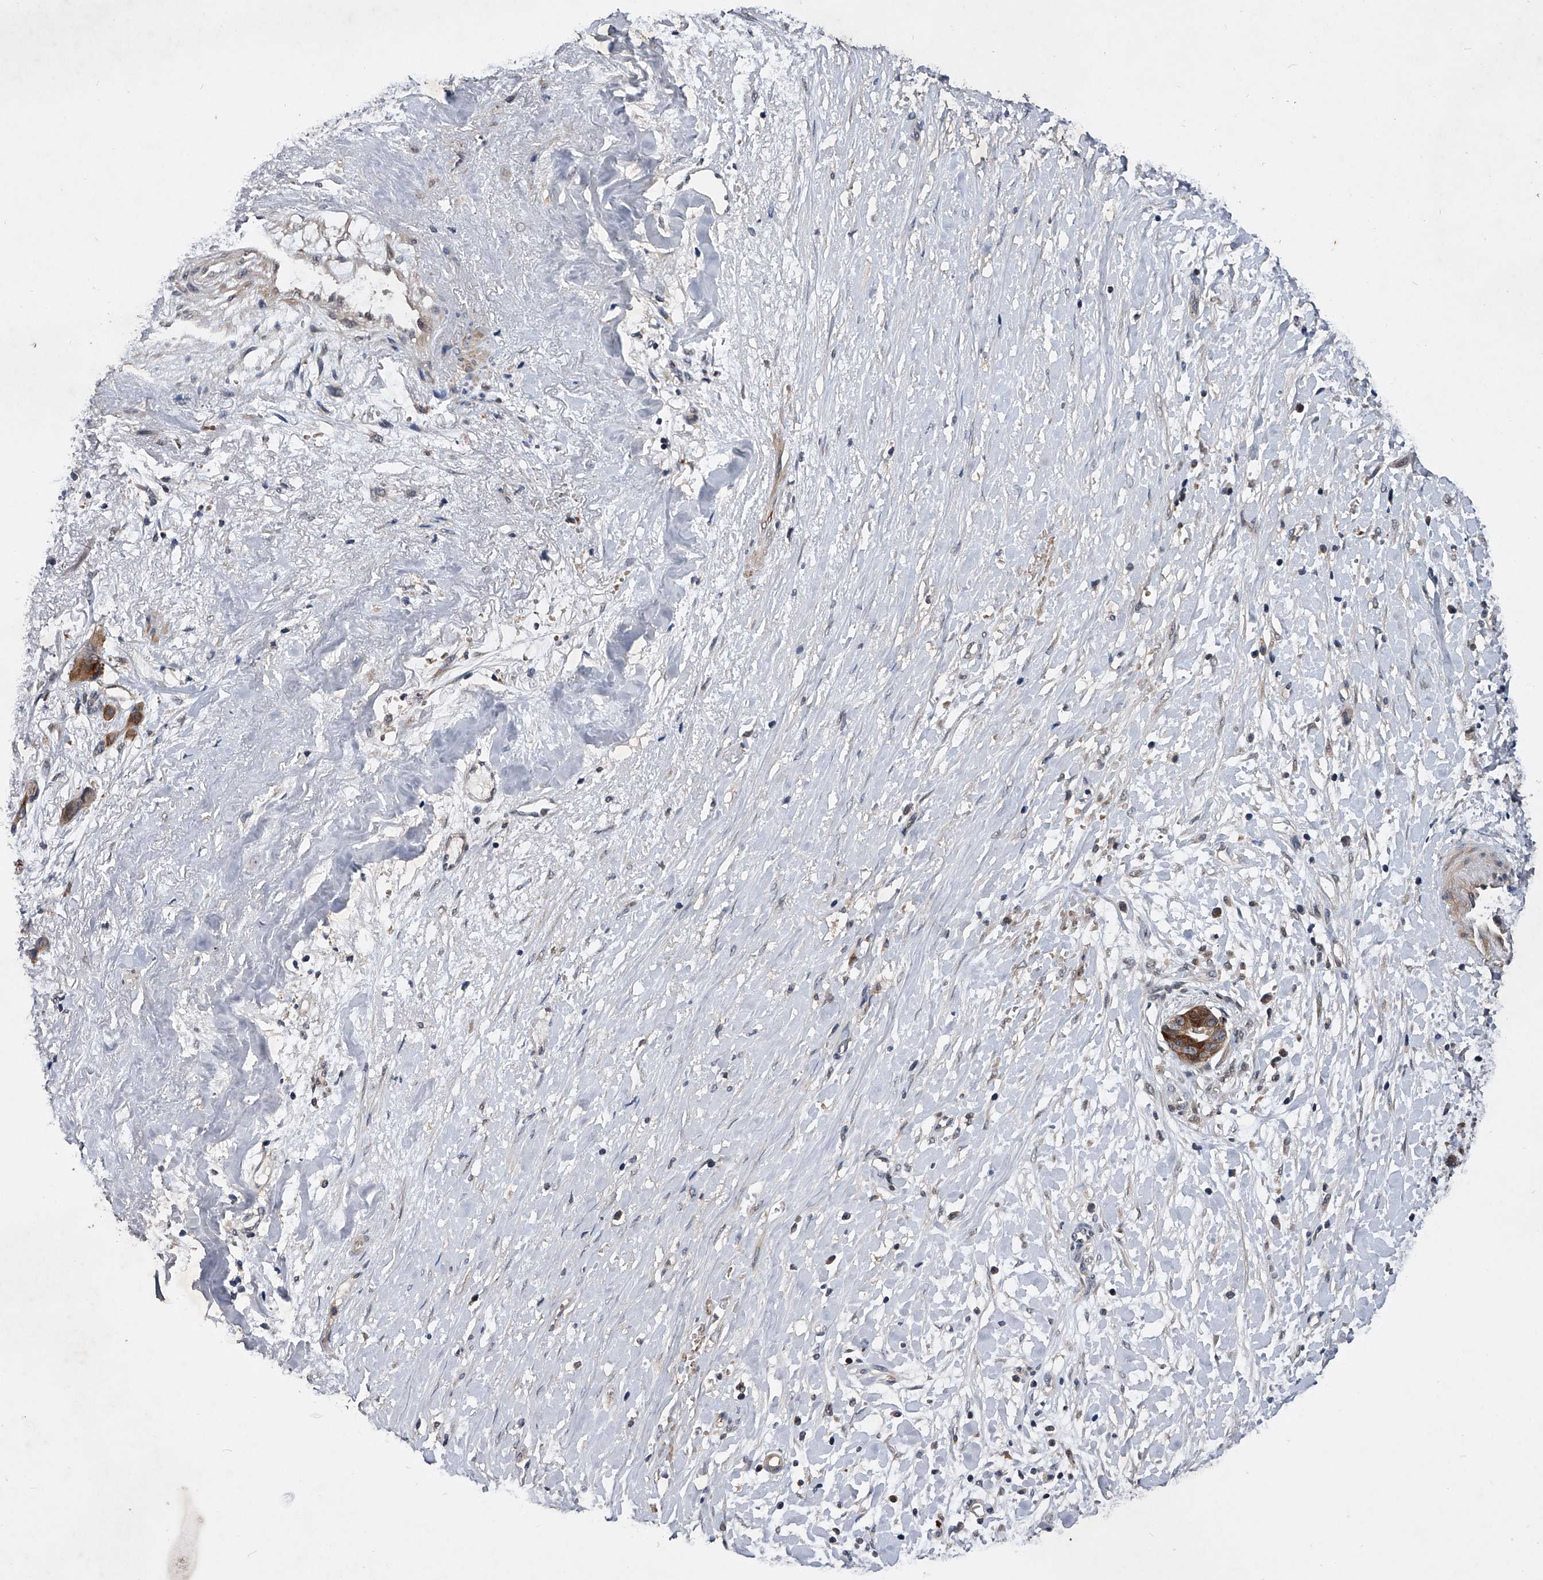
{"staining": {"intensity": "weak", "quantity": ">75%", "location": "cytoplasmic/membranous"}, "tissue": "liver cancer", "cell_type": "Tumor cells", "image_type": "cancer", "snomed": [{"axis": "morphology", "description": "Cholangiocarcinoma"}, {"axis": "topography", "description": "Liver"}], "caption": "There is low levels of weak cytoplasmic/membranous staining in tumor cells of cholangiocarcinoma (liver), as demonstrated by immunohistochemical staining (brown color).", "gene": "ZNF30", "patient": {"sex": "female", "age": 79}}